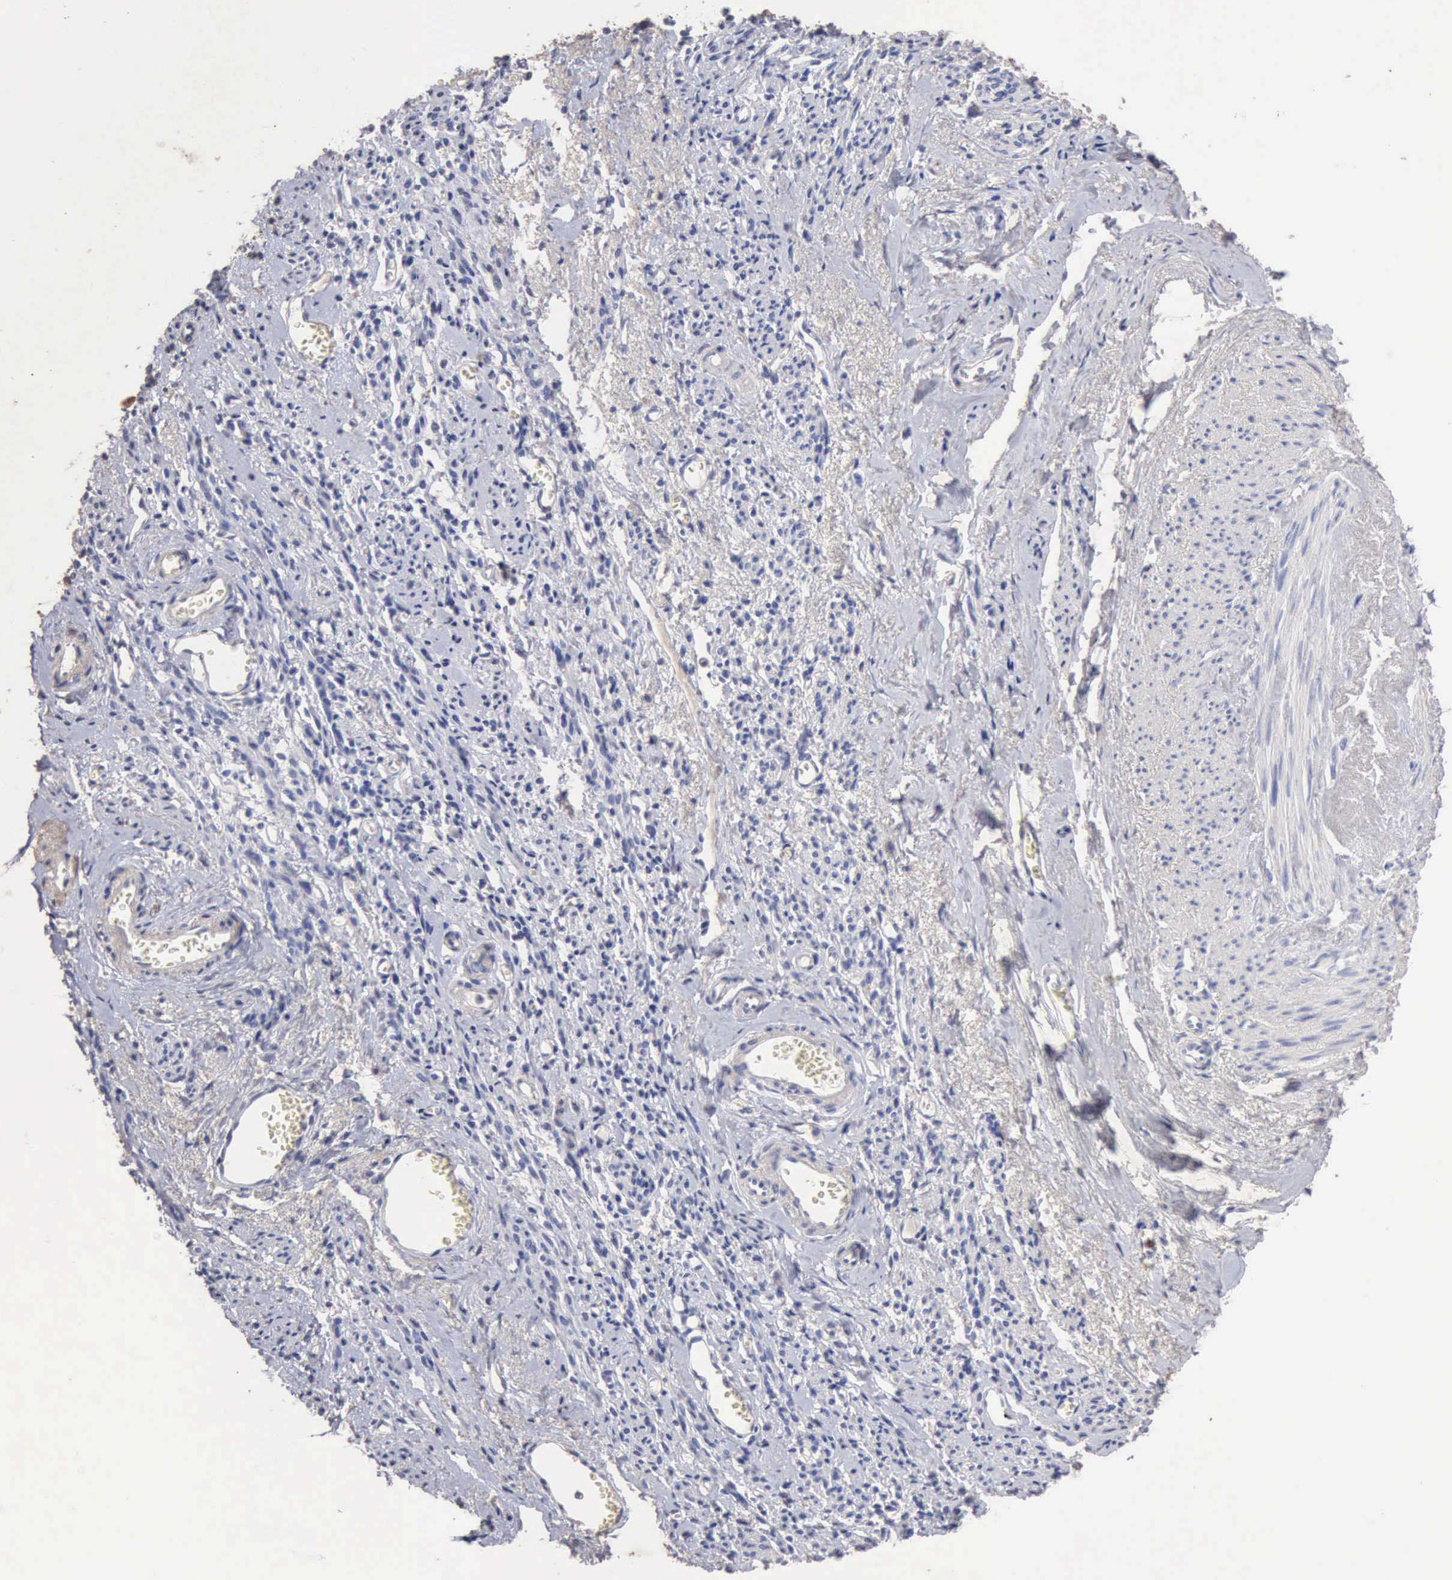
{"staining": {"intensity": "negative", "quantity": "none", "location": "none"}, "tissue": "endometrial cancer", "cell_type": "Tumor cells", "image_type": "cancer", "snomed": [{"axis": "morphology", "description": "Adenocarcinoma, NOS"}, {"axis": "topography", "description": "Endometrium"}], "caption": "An immunohistochemistry photomicrograph of endometrial cancer is shown. There is no staining in tumor cells of endometrial cancer.", "gene": "KRT6B", "patient": {"sex": "female", "age": 75}}